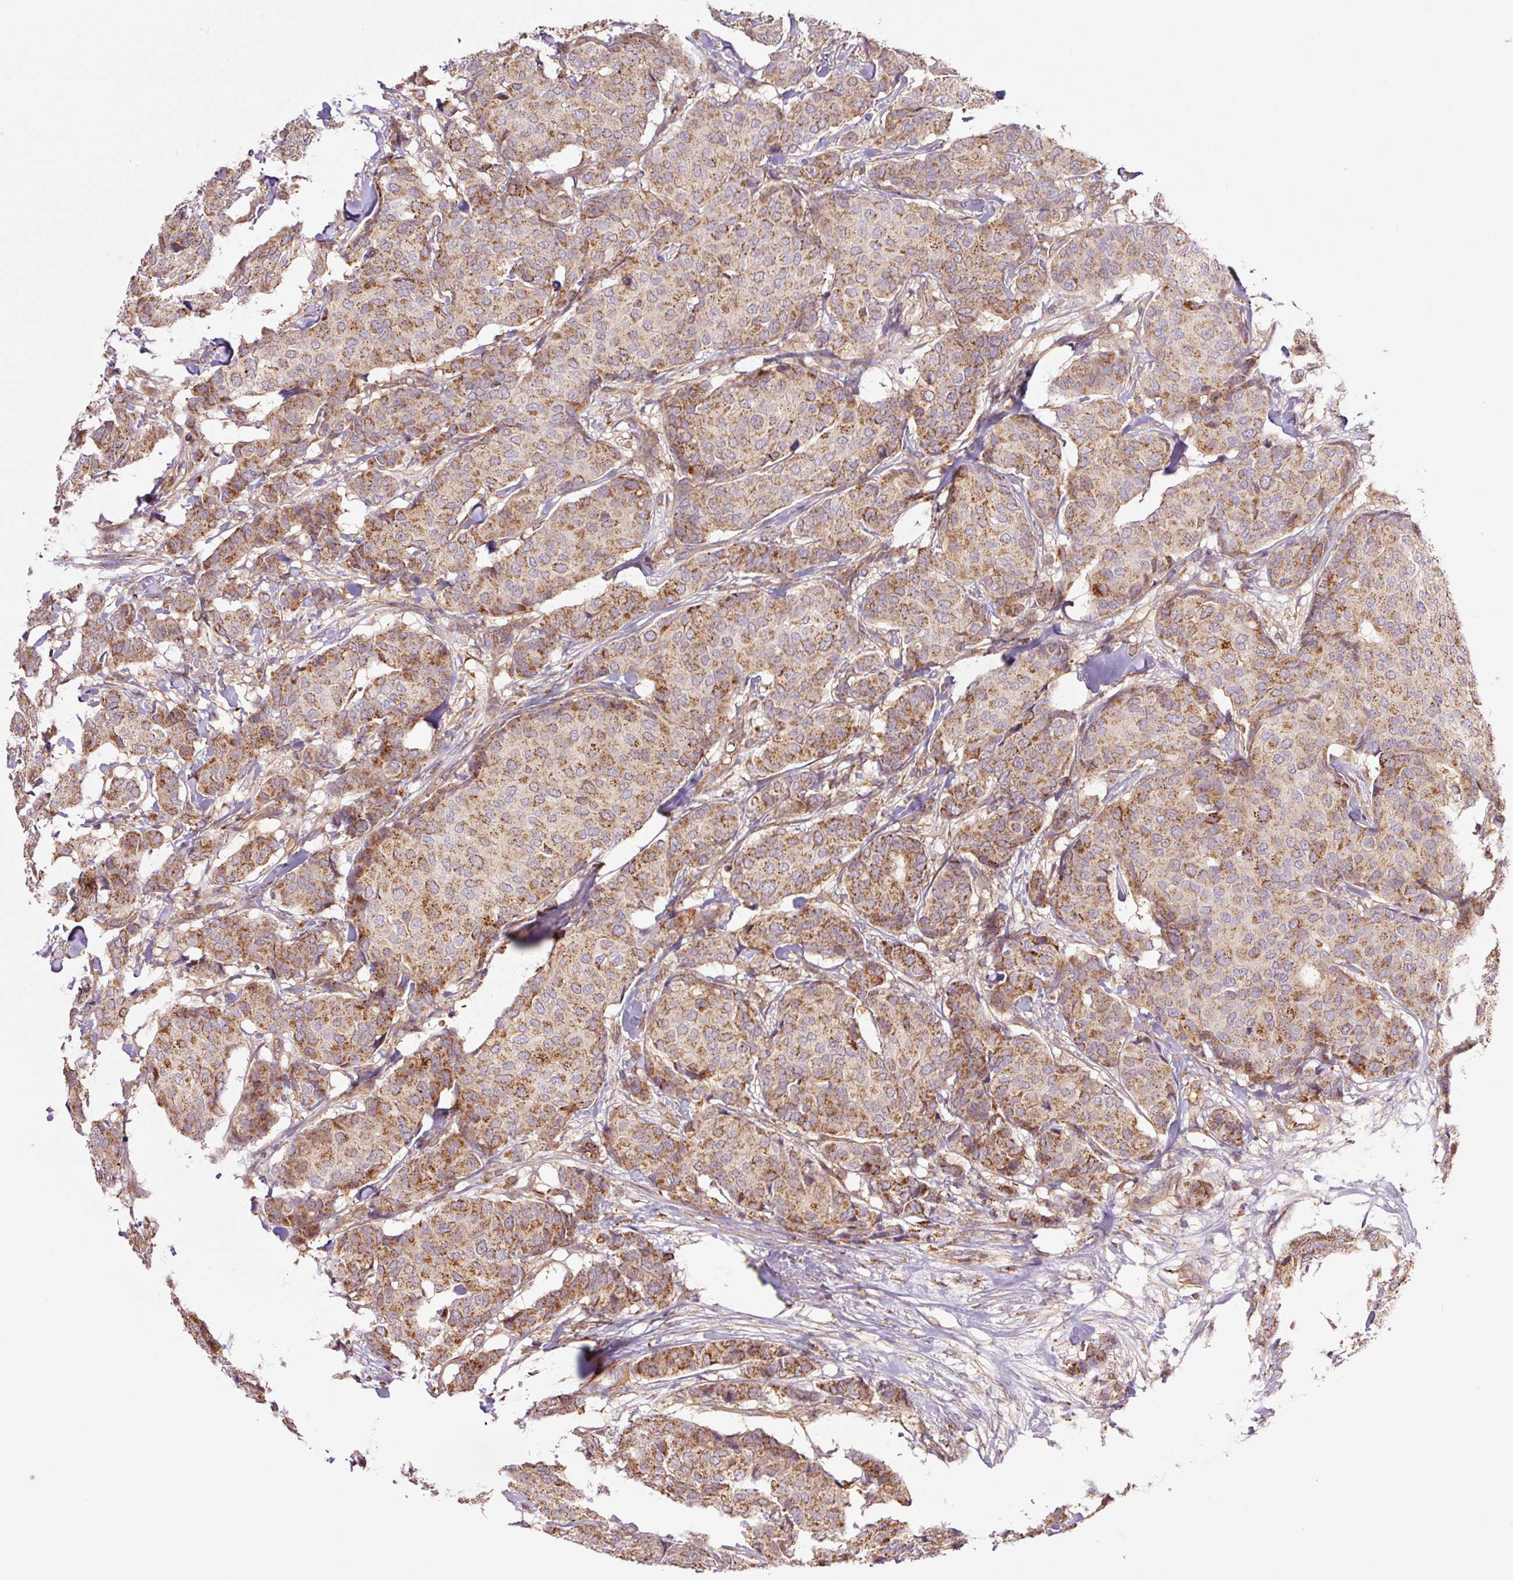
{"staining": {"intensity": "moderate", "quantity": "25%-75%", "location": "cytoplasmic/membranous"}, "tissue": "breast cancer", "cell_type": "Tumor cells", "image_type": "cancer", "snomed": [{"axis": "morphology", "description": "Duct carcinoma"}, {"axis": "topography", "description": "Breast"}], "caption": "Human breast cancer (invasive ductal carcinoma) stained for a protein (brown) reveals moderate cytoplasmic/membranous positive expression in about 25%-75% of tumor cells.", "gene": "PCK2", "patient": {"sex": "female", "age": 75}}